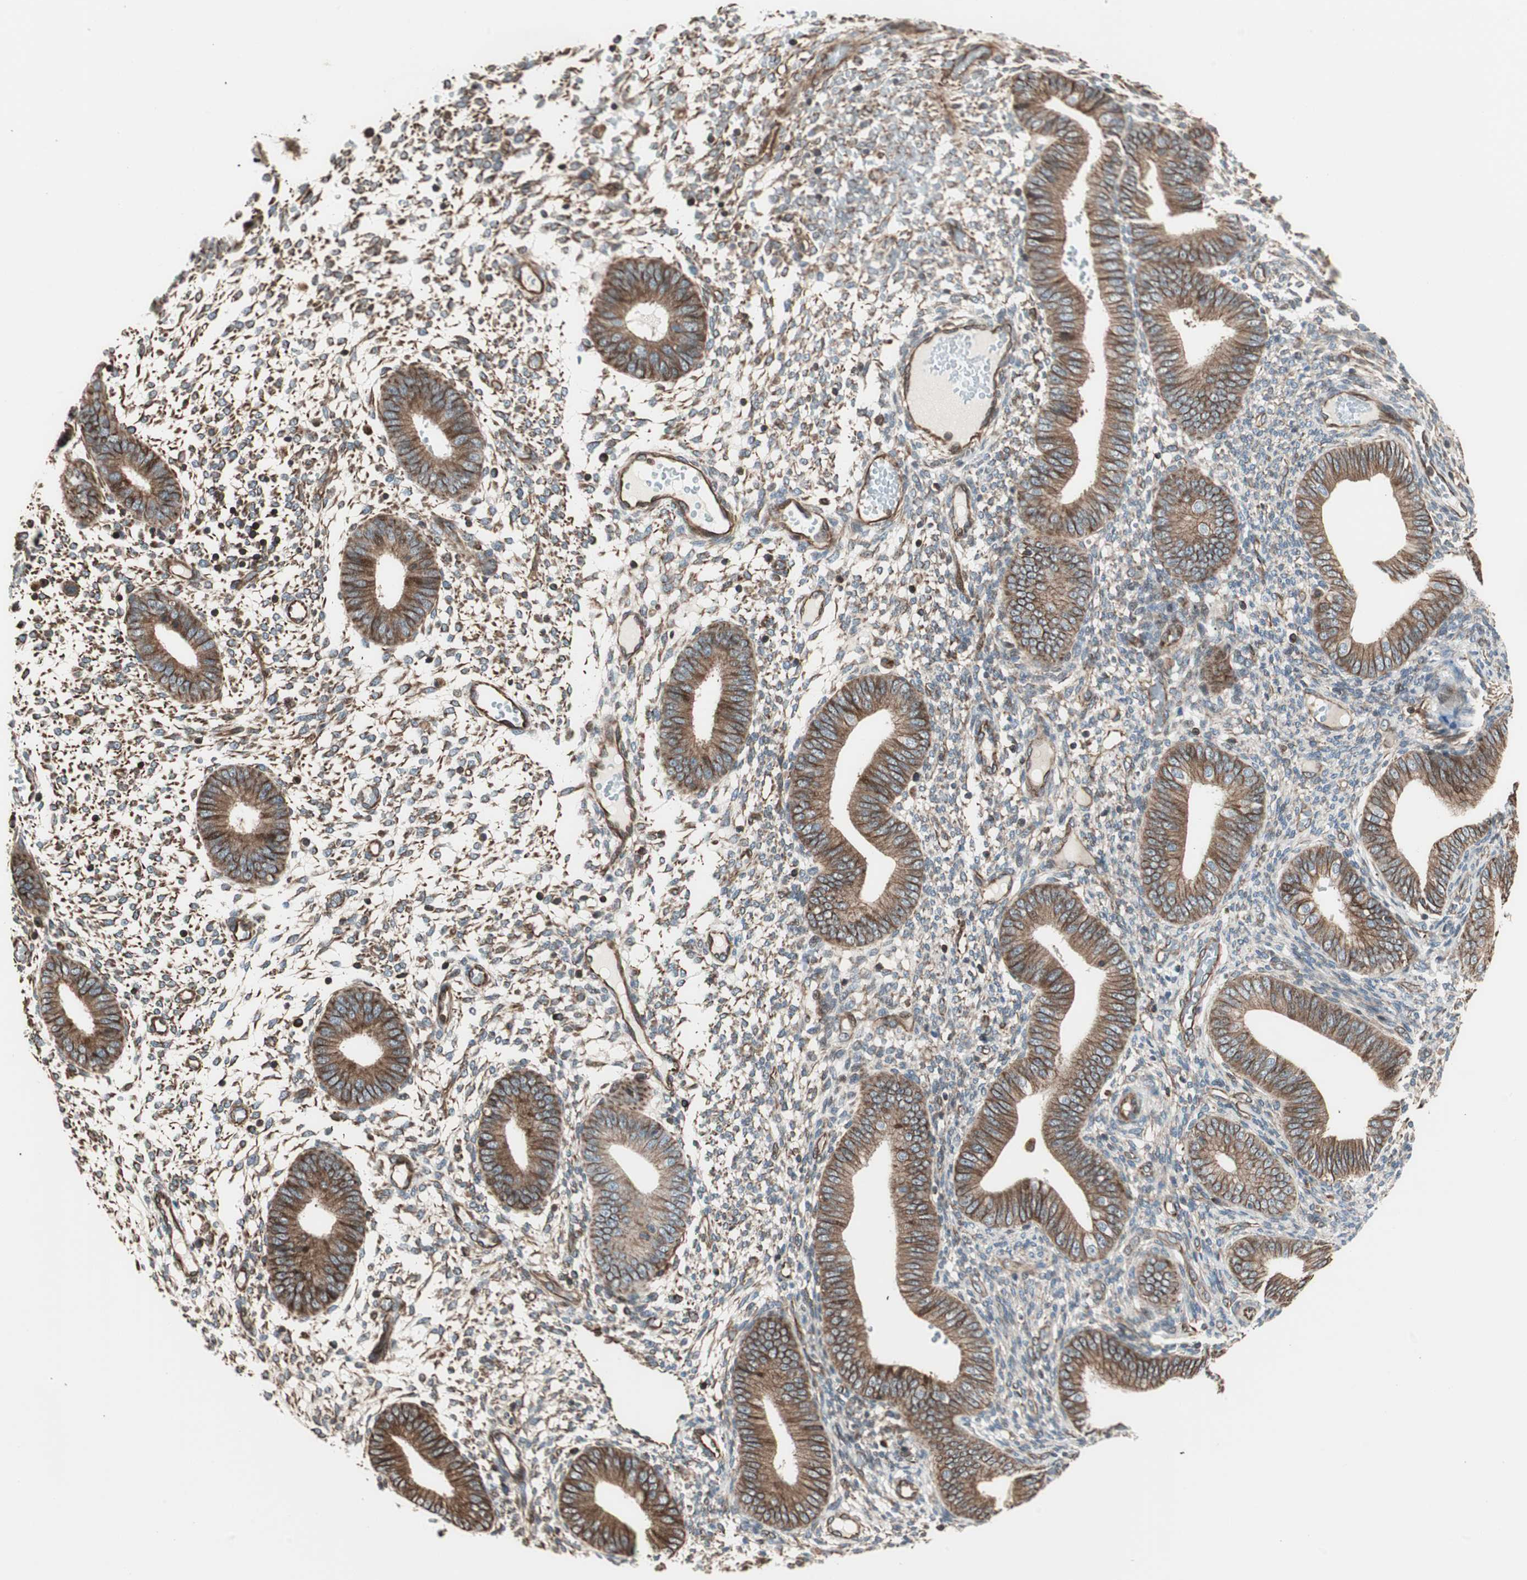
{"staining": {"intensity": "moderate", "quantity": ">75%", "location": "cytoplasmic/membranous"}, "tissue": "endometrium", "cell_type": "Cells in endometrial stroma", "image_type": "normal", "snomed": [{"axis": "morphology", "description": "Normal tissue, NOS"}, {"axis": "topography", "description": "Endometrium"}], "caption": "Immunohistochemistry (IHC) histopathology image of normal human endometrium stained for a protein (brown), which shows medium levels of moderate cytoplasmic/membranous positivity in approximately >75% of cells in endometrial stroma.", "gene": "MAD2L2", "patient": {"sex": "female", "age": 42}}